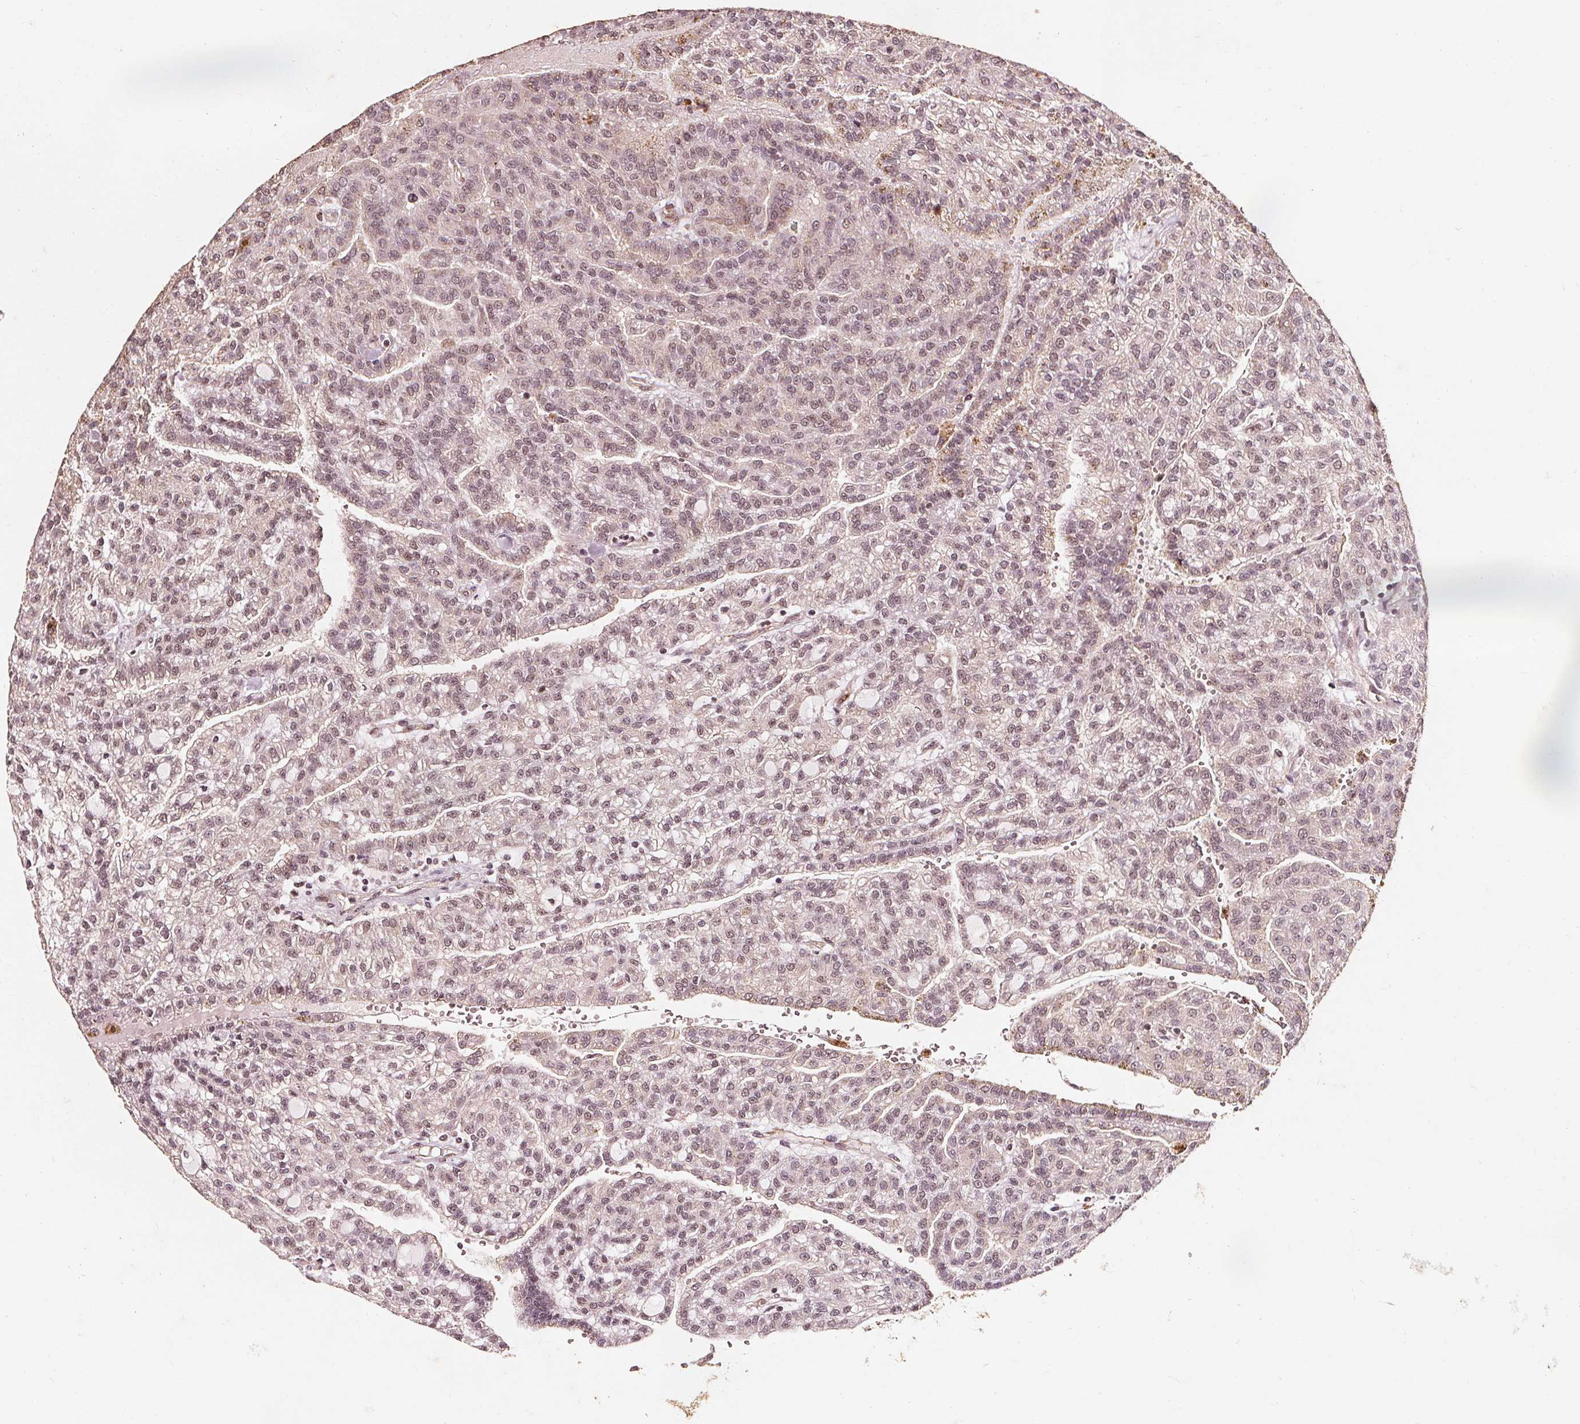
{"staining": {"intensity": "moderate", "quantity": ">75%", "location": "nuclear"}, "tissue": "renal cancer", "cell_type": "Tumor cells", "image_type": "cancer", "snomed": [{"axis": "morphology", "description": "Adenocarcinoma, NOS"}, {"axis": "topography", "description": "Kidney"}], "caption": "Renal cancer tissue reveals moderate nuclear staining in approximately >75% of tumor cells", "gene": "SMN1", "patient": {"sex": "male", "age": 63}}